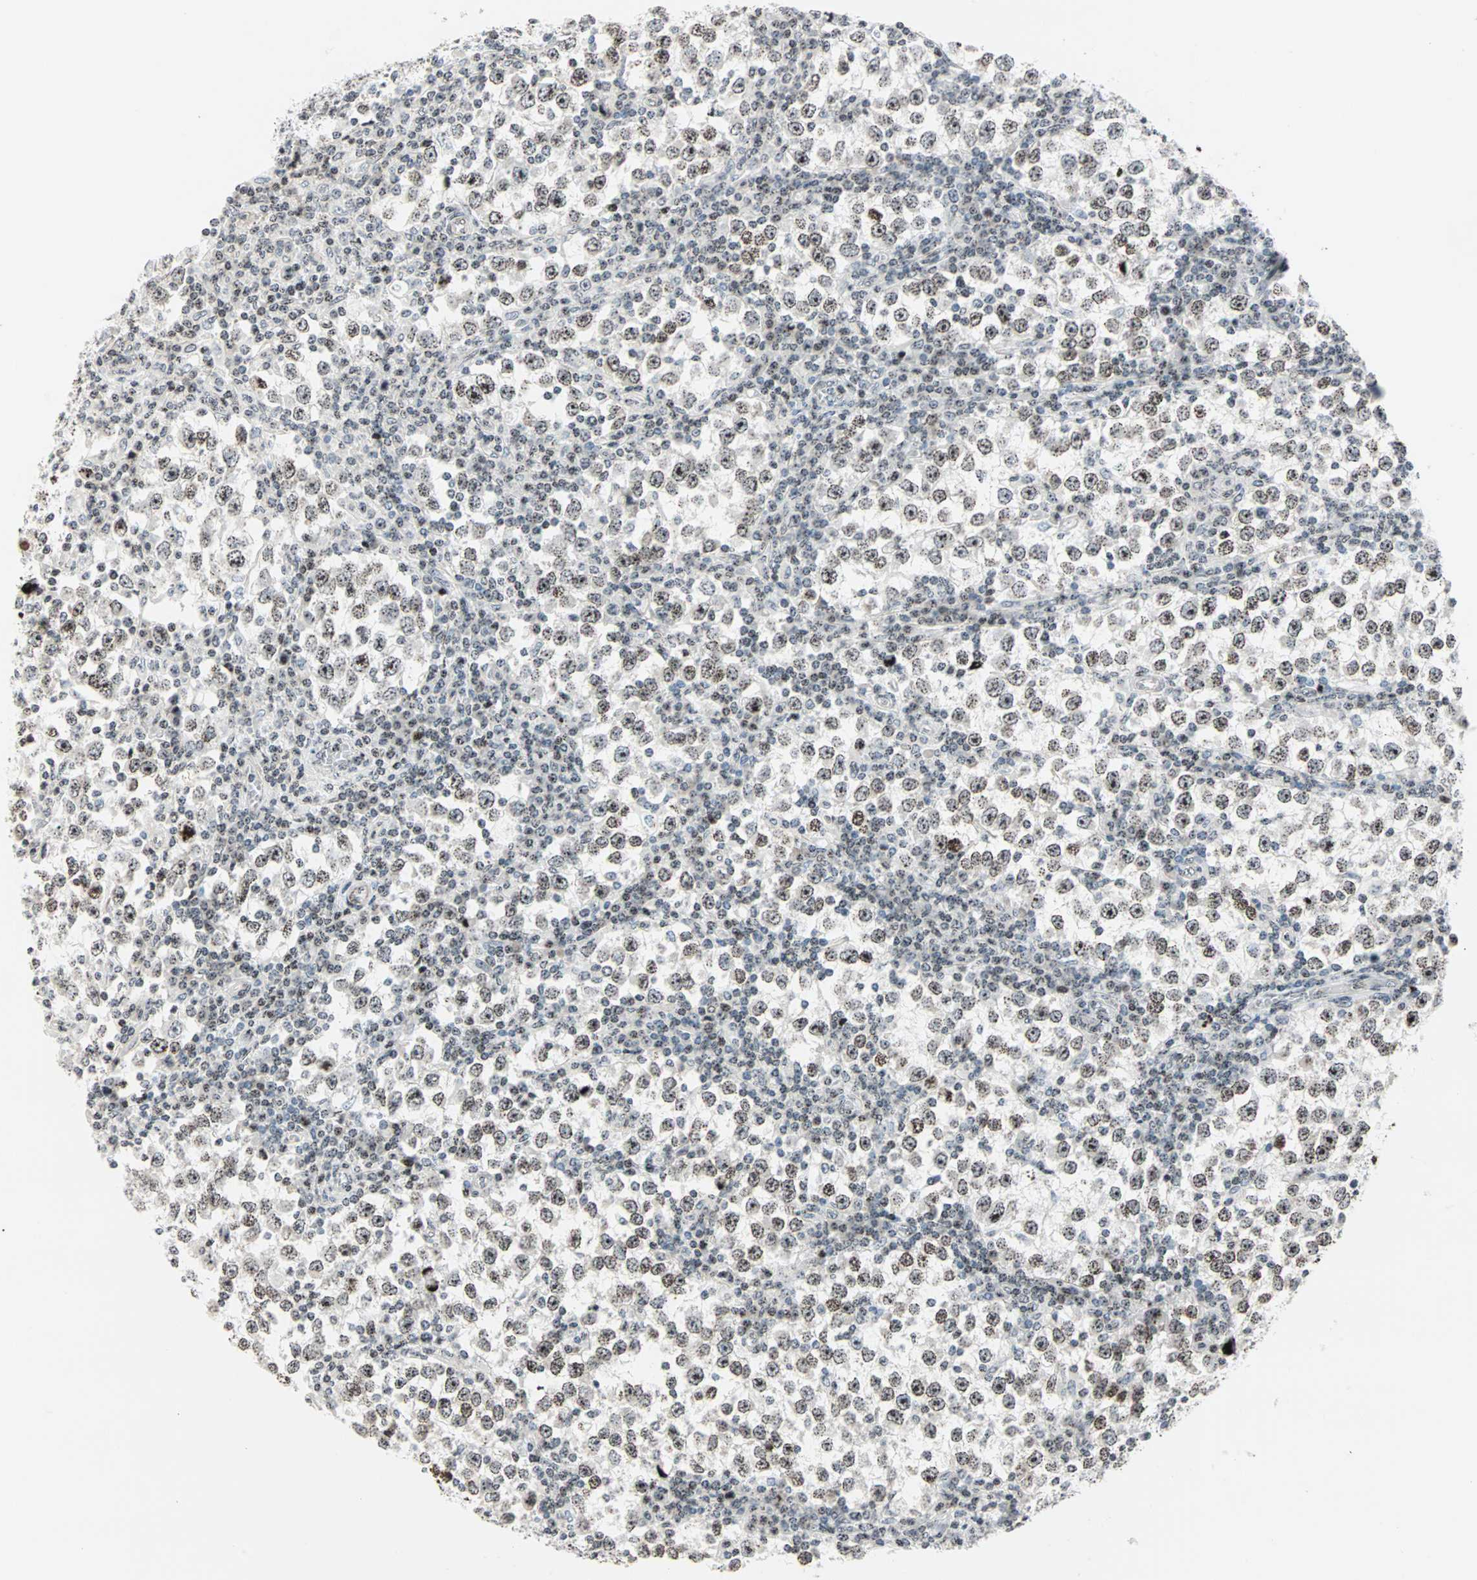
{"staining": {"intensity": "weak", "quantity": ">75%", "location": "nuclear"}, "tissue": "testis cancer", "cell_type": "Tumor cells", "image_type": "cancer", "snomed": [{"axis": "morphology", "description": "Seminoma, NOS"}, {"axis": "topography", "description": "Testis"}], "caption": "This is an image of immunohistochemistry (IHC) staining of testis seminoma, which shows weak positivity in the nuclear of tumor cells.", "gene": "CENPA", "patient": {"sex": "male", "age": 65}}